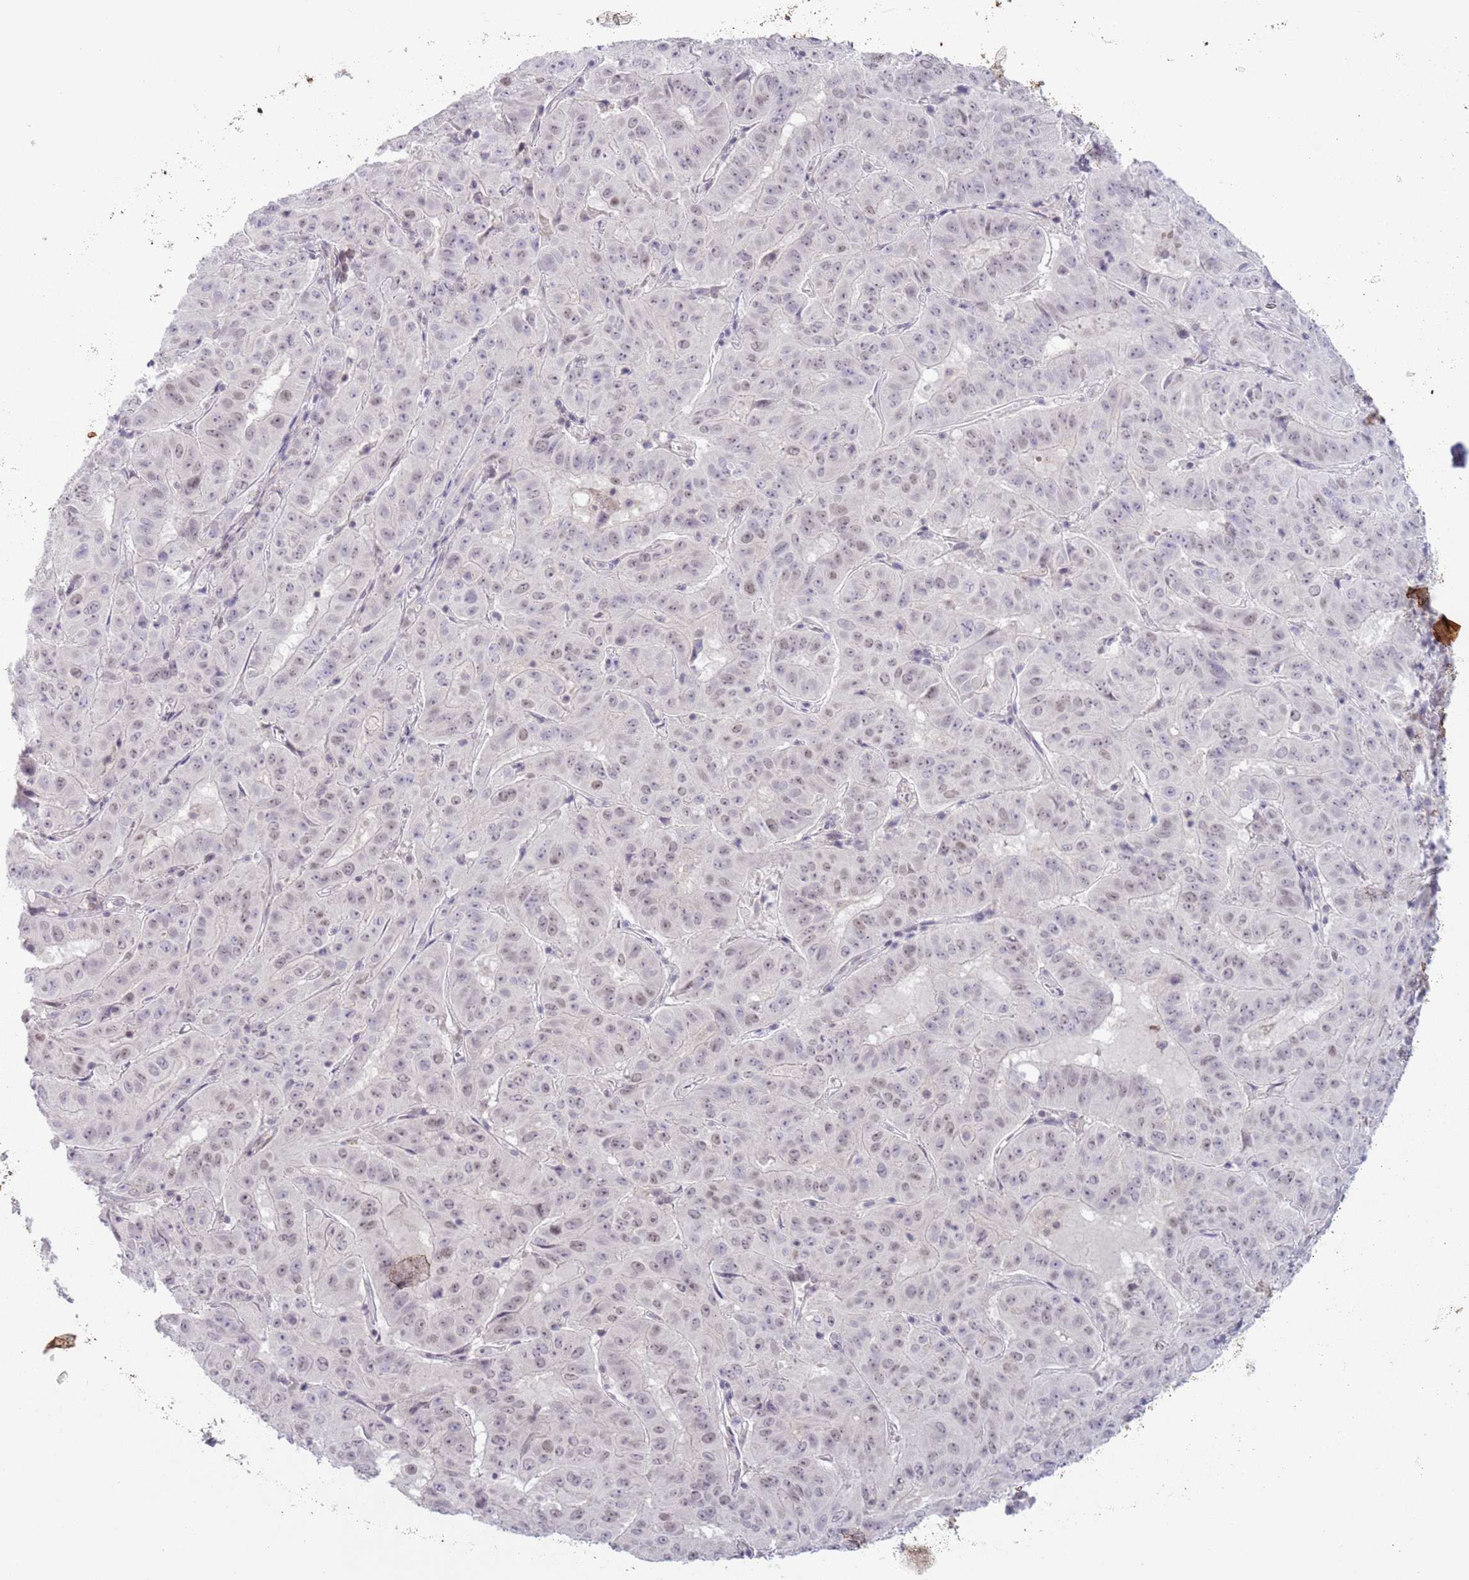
{"staining": {"intensity": "weak", "quantity": "<25%", "location": "nuclear"}, "tissue": "pancreatic cancer", "cell_type": "Tumor cells", "image_type": "cancer", "snomed": [{"axis": "morphology", "description": "Adenocarcinoma, NOS"}, {"axis": "topography", "description": "Pancreas"}], "caption": "Immunohistochemical staining of human pancreatic adenocarcinoma displays no significant staining in tumor cells. (Brightfield microscopy of DAB IHC at high magnification).", "gene": "MRPL34", "patient": {"sex": "male", "age": 63}}